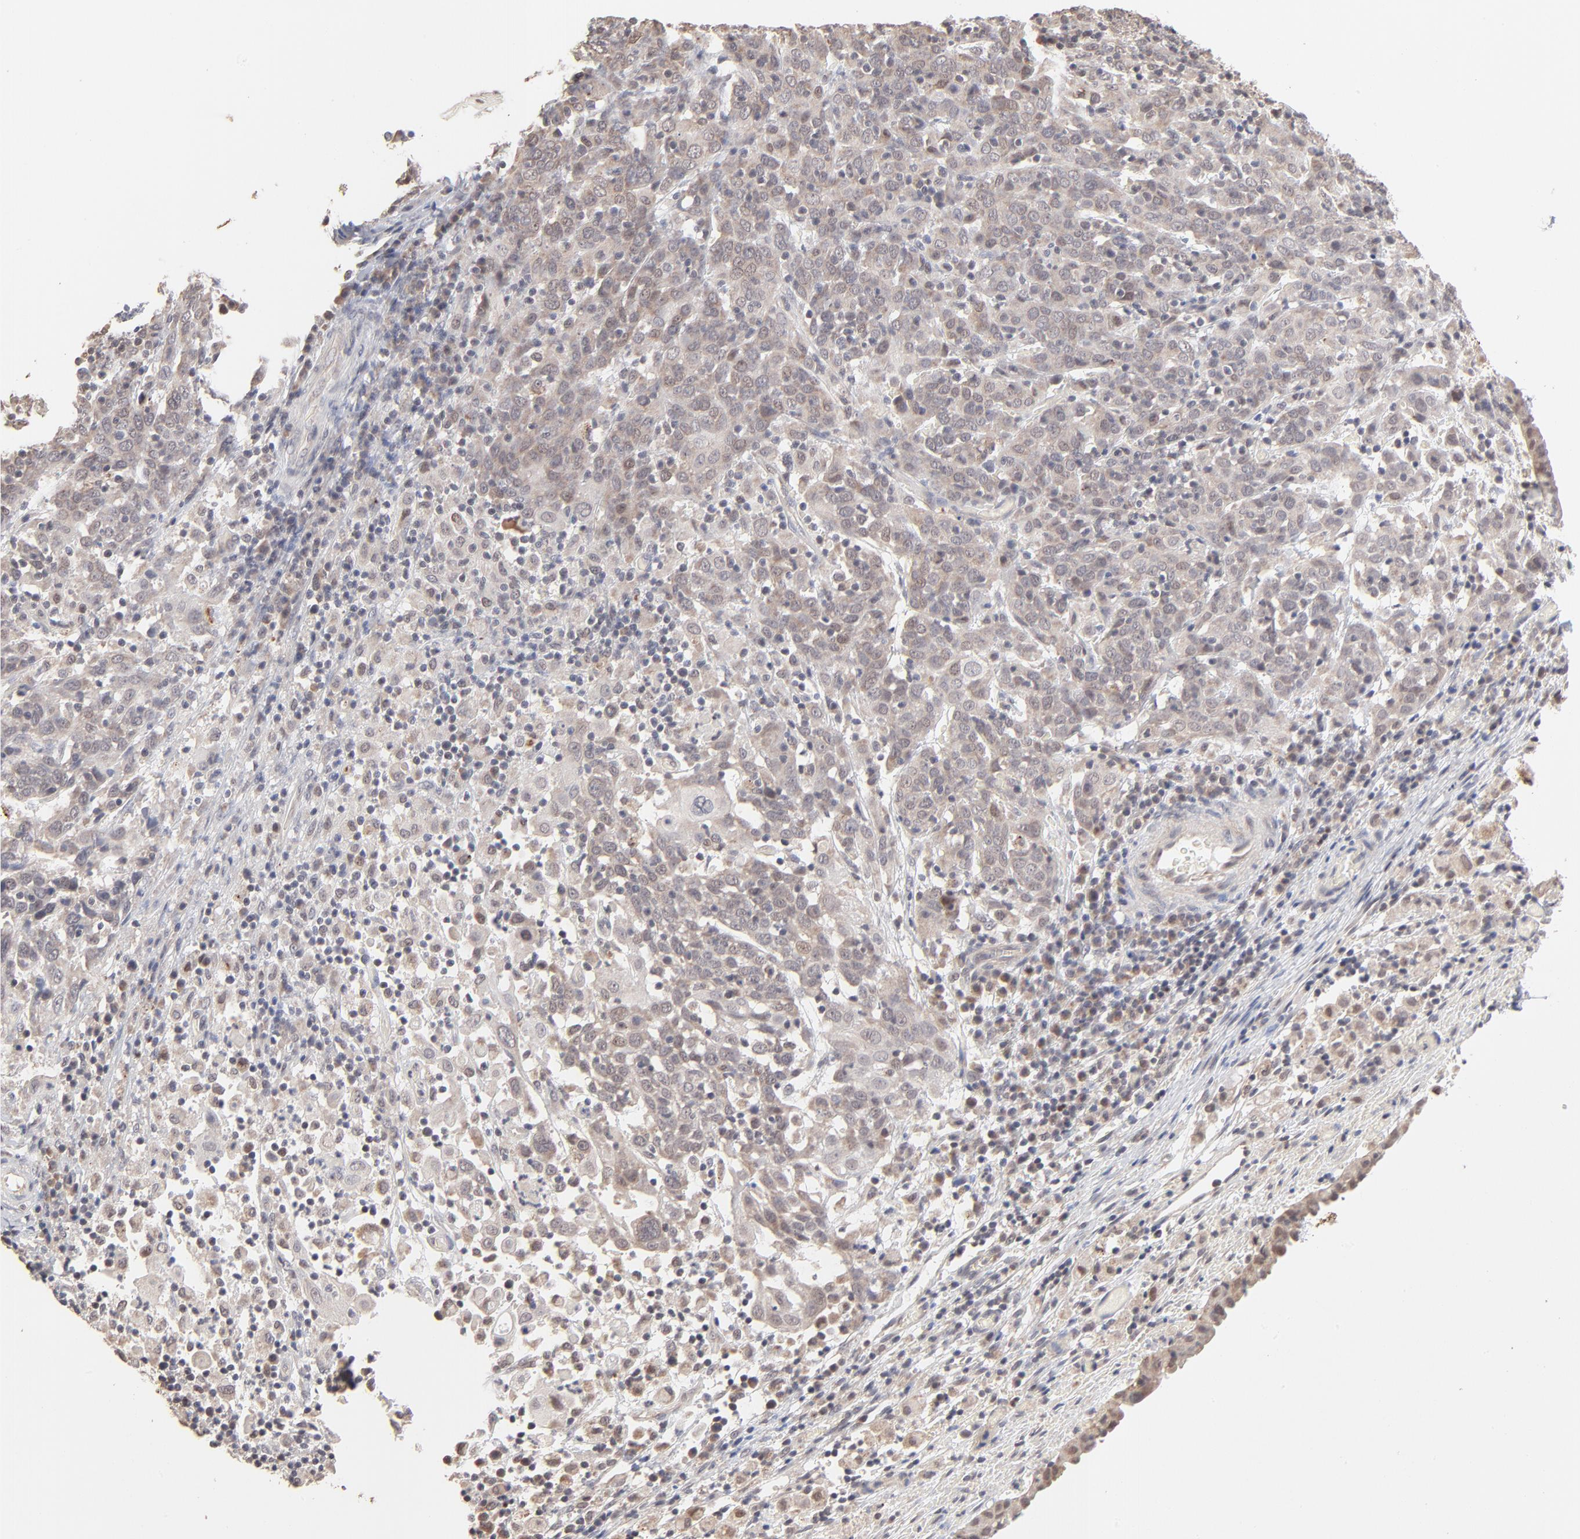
{"staining": {"intensity": "weak", "quantity": "25%-75%", "location": "cytoplasmic/membranous,nuclear"}, "tissue": "cervical cancer", "cell_type": "Tumor cells", "image_type": "cancer", "snomed": [{"axis": "morphology", "description": "Normal tissue, NOS"}, {"axis": "morphology", "description": "Squamous cell carcinoma, NOS"}, {"axis": "topography", "description": "Cervix"}], "caption": "Brown immunohistochemical staining in cervical cancer (squamous cell carcinoma) displays weak cytoplasmic/membranous and nuclear positivity in approximately 25%-75% of tumor cells.", "gene": "MSL2", "patient": {"sex": "female", "age": 67}}